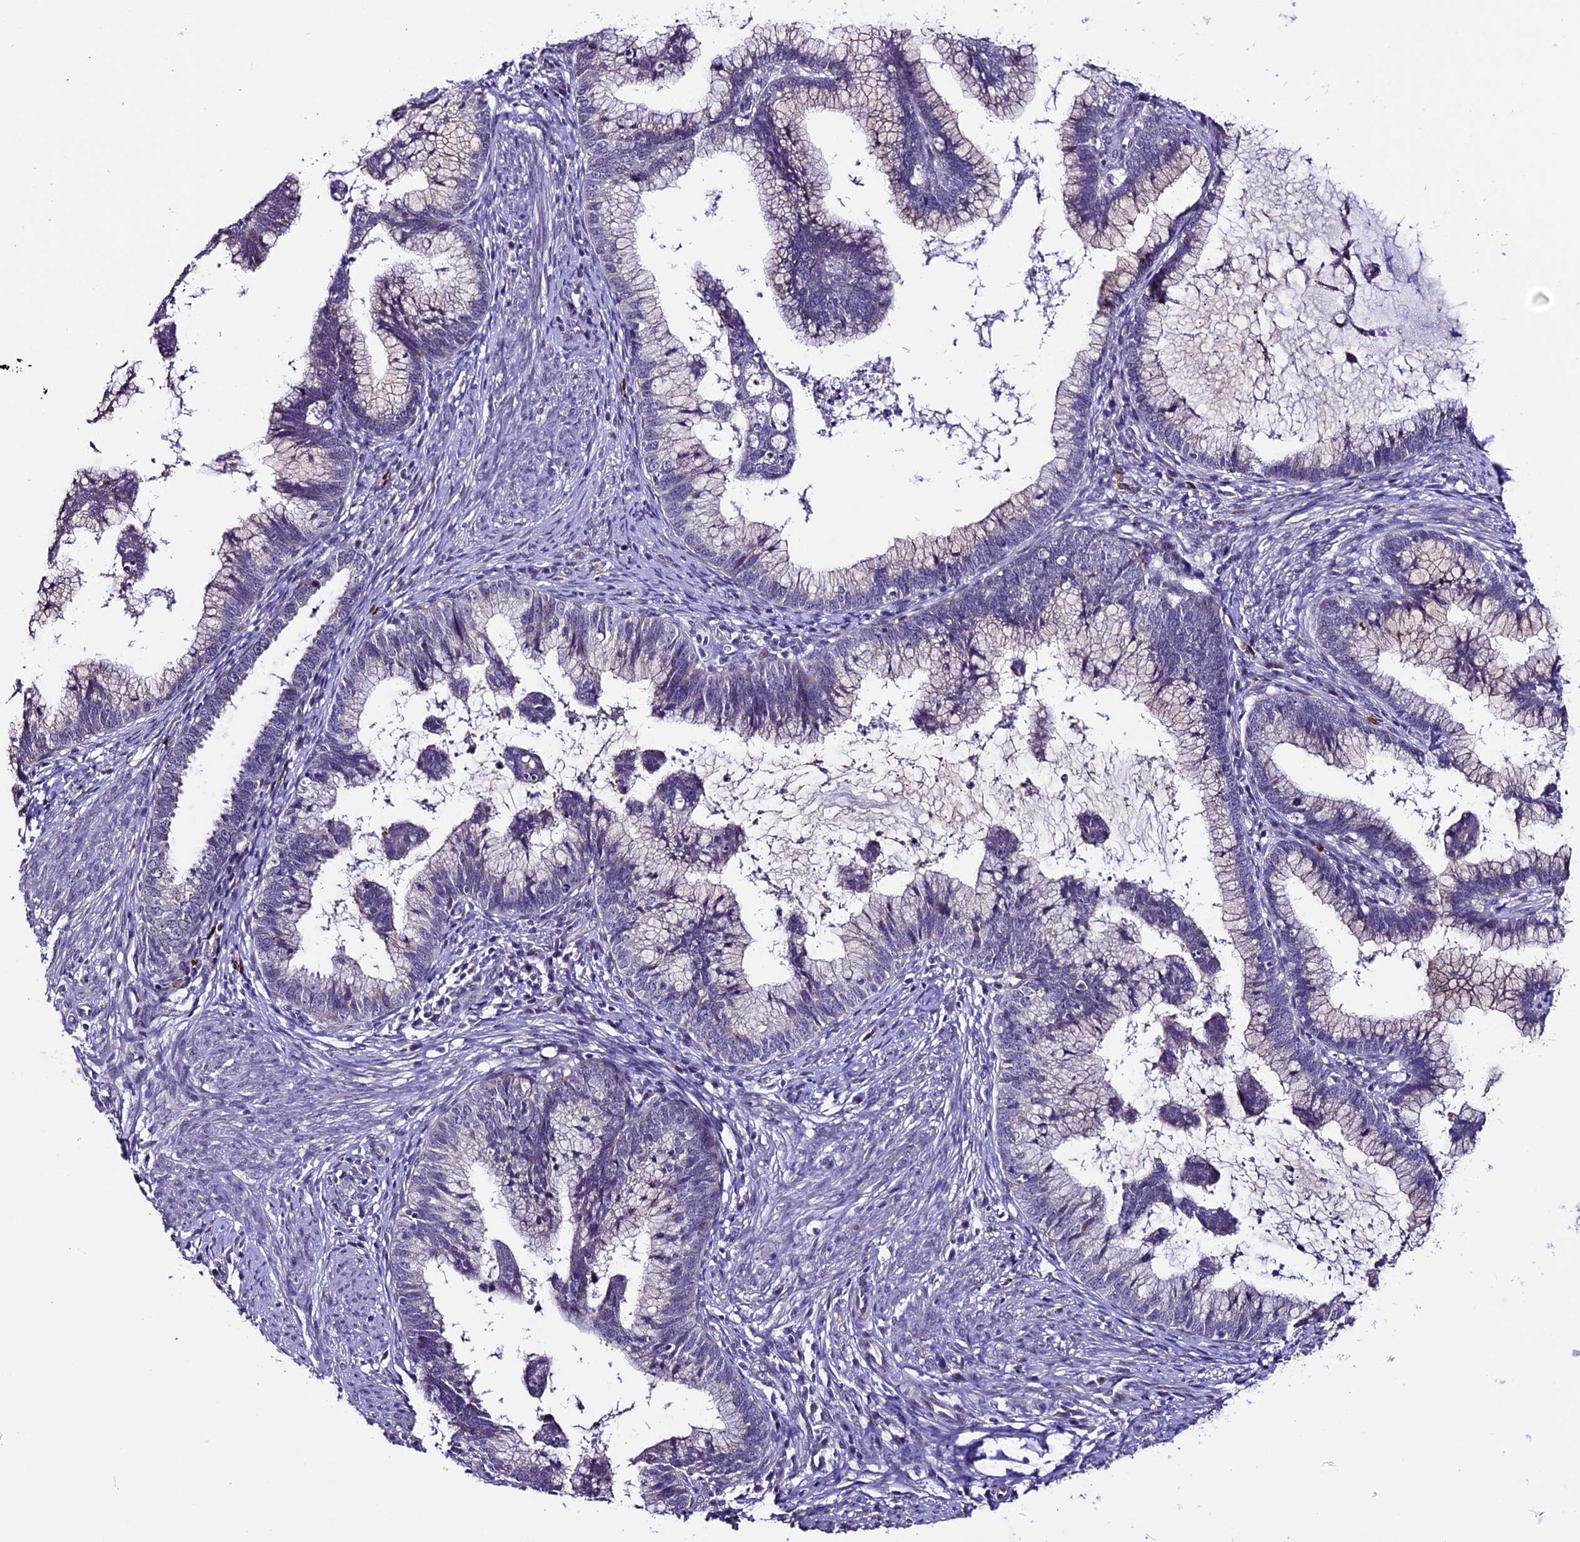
{"staining": {"intensity": "weak", "quantity": "<25%", "location": "cytoplasmic/membranous"}, "tissue": "cervical cancer", "cell_type": "Tumor cells", "image_type": "cancer", "snomed": [{"axis": "morphology", "description": "Adenocarcinoma, NOS"}, {"axis": "topography", "description": "Cervix"}], "caption": "This is a micrograph of immunohistochemistry staining of cervical cancer, which shows no positivity in tumor cells.", "gene": "TMEM171", "patient": {"sex": "female", "age": 36}}